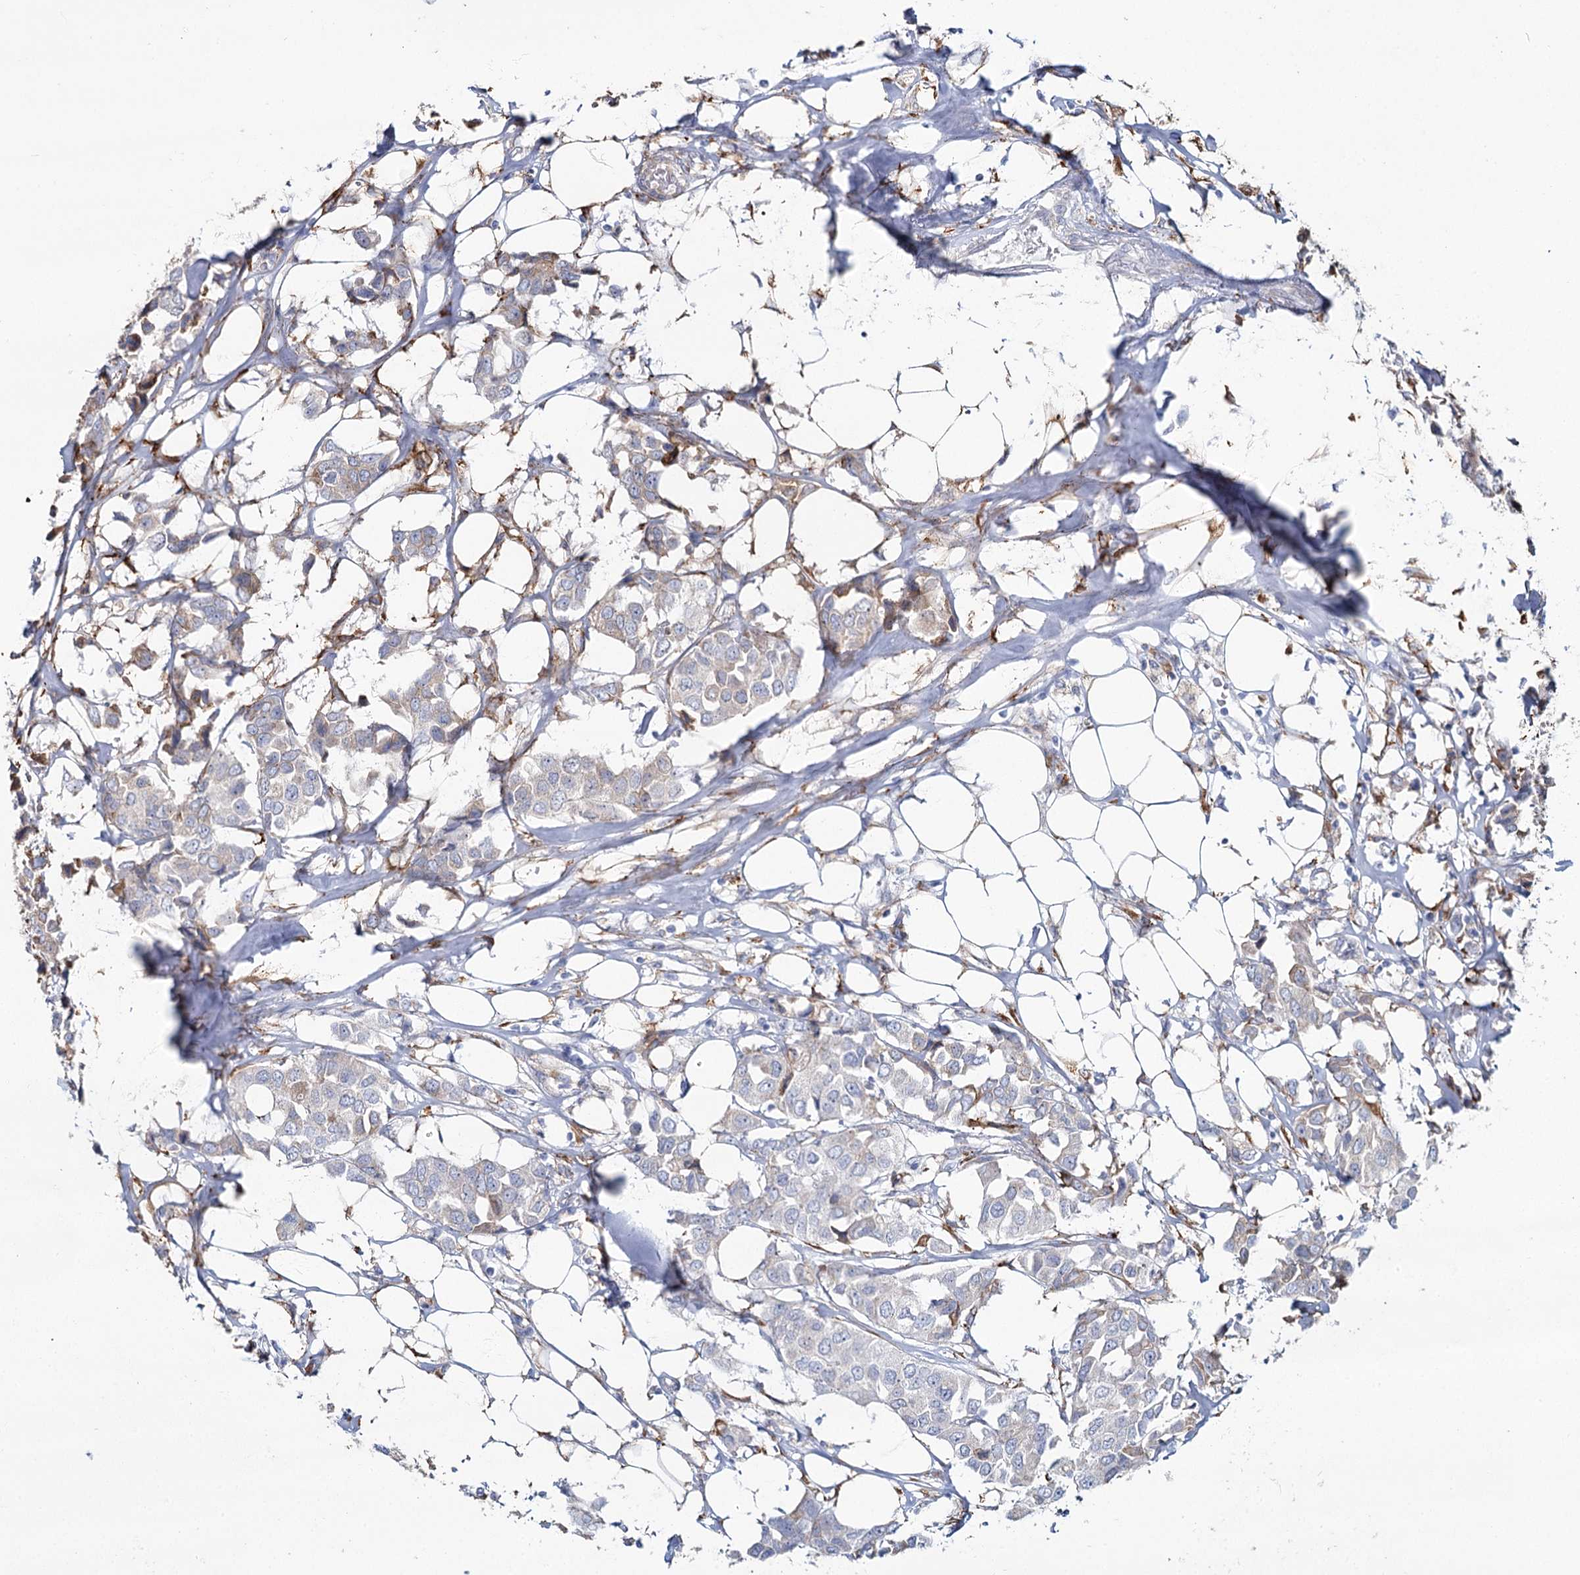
{"staining": {"intensity": "negative", "quantity": "none", "location": "none"}, "tissue": "breast cancer", "cell_type": "Tumor cells", "image_type": "cancer", "snomed": [{"axis": "morphology", "description": "Duct carcinoma"}, {"axis": "topography", "description": "Breast"}], "caption": "Immunohistochemistry of human breast cancer (intraductal carcinoma) displays no staining in tumor cells.", "gene": "ZCCHC9", "patient": {"sex": "female", "age": 80}}